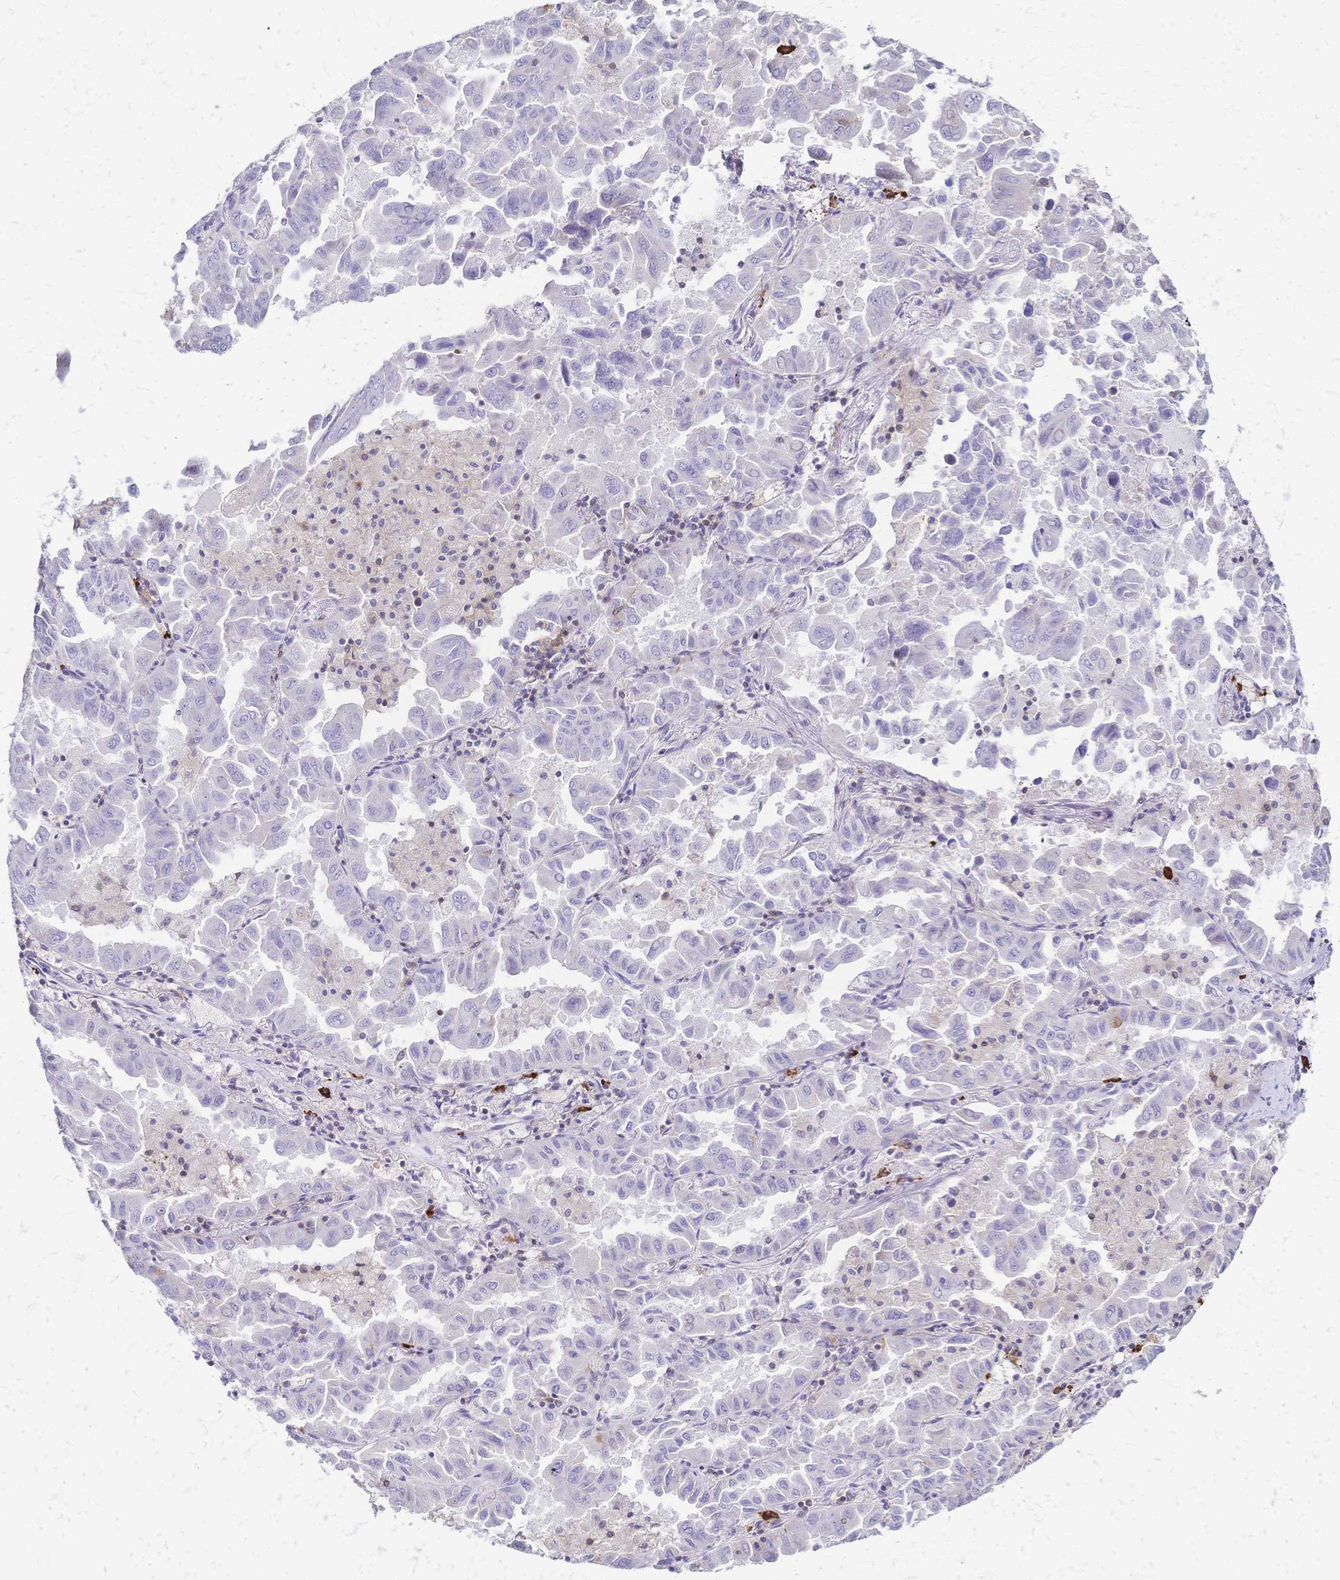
{"staining": {"intensity": "negative", "quantity": "none", "location": "none"}, "tissue": "lung cancer", "cell_type": "Tumor cells", "image_type": "cancer", "snomed": [{"axis": "morphology", "description": "Adenocarcinoma, NOS"}, {"axis": "topography", "description": "Lung"}], "caption": "DAB immunohistochemical staining of lung adenocarcinoma reveals no significant expression in tumor cells. (DAB immunohistochemistry (IHC) with hematoxylin counter stain).", "gene": "IL2RA", "patient": {"sex": "male", "age": 64}}